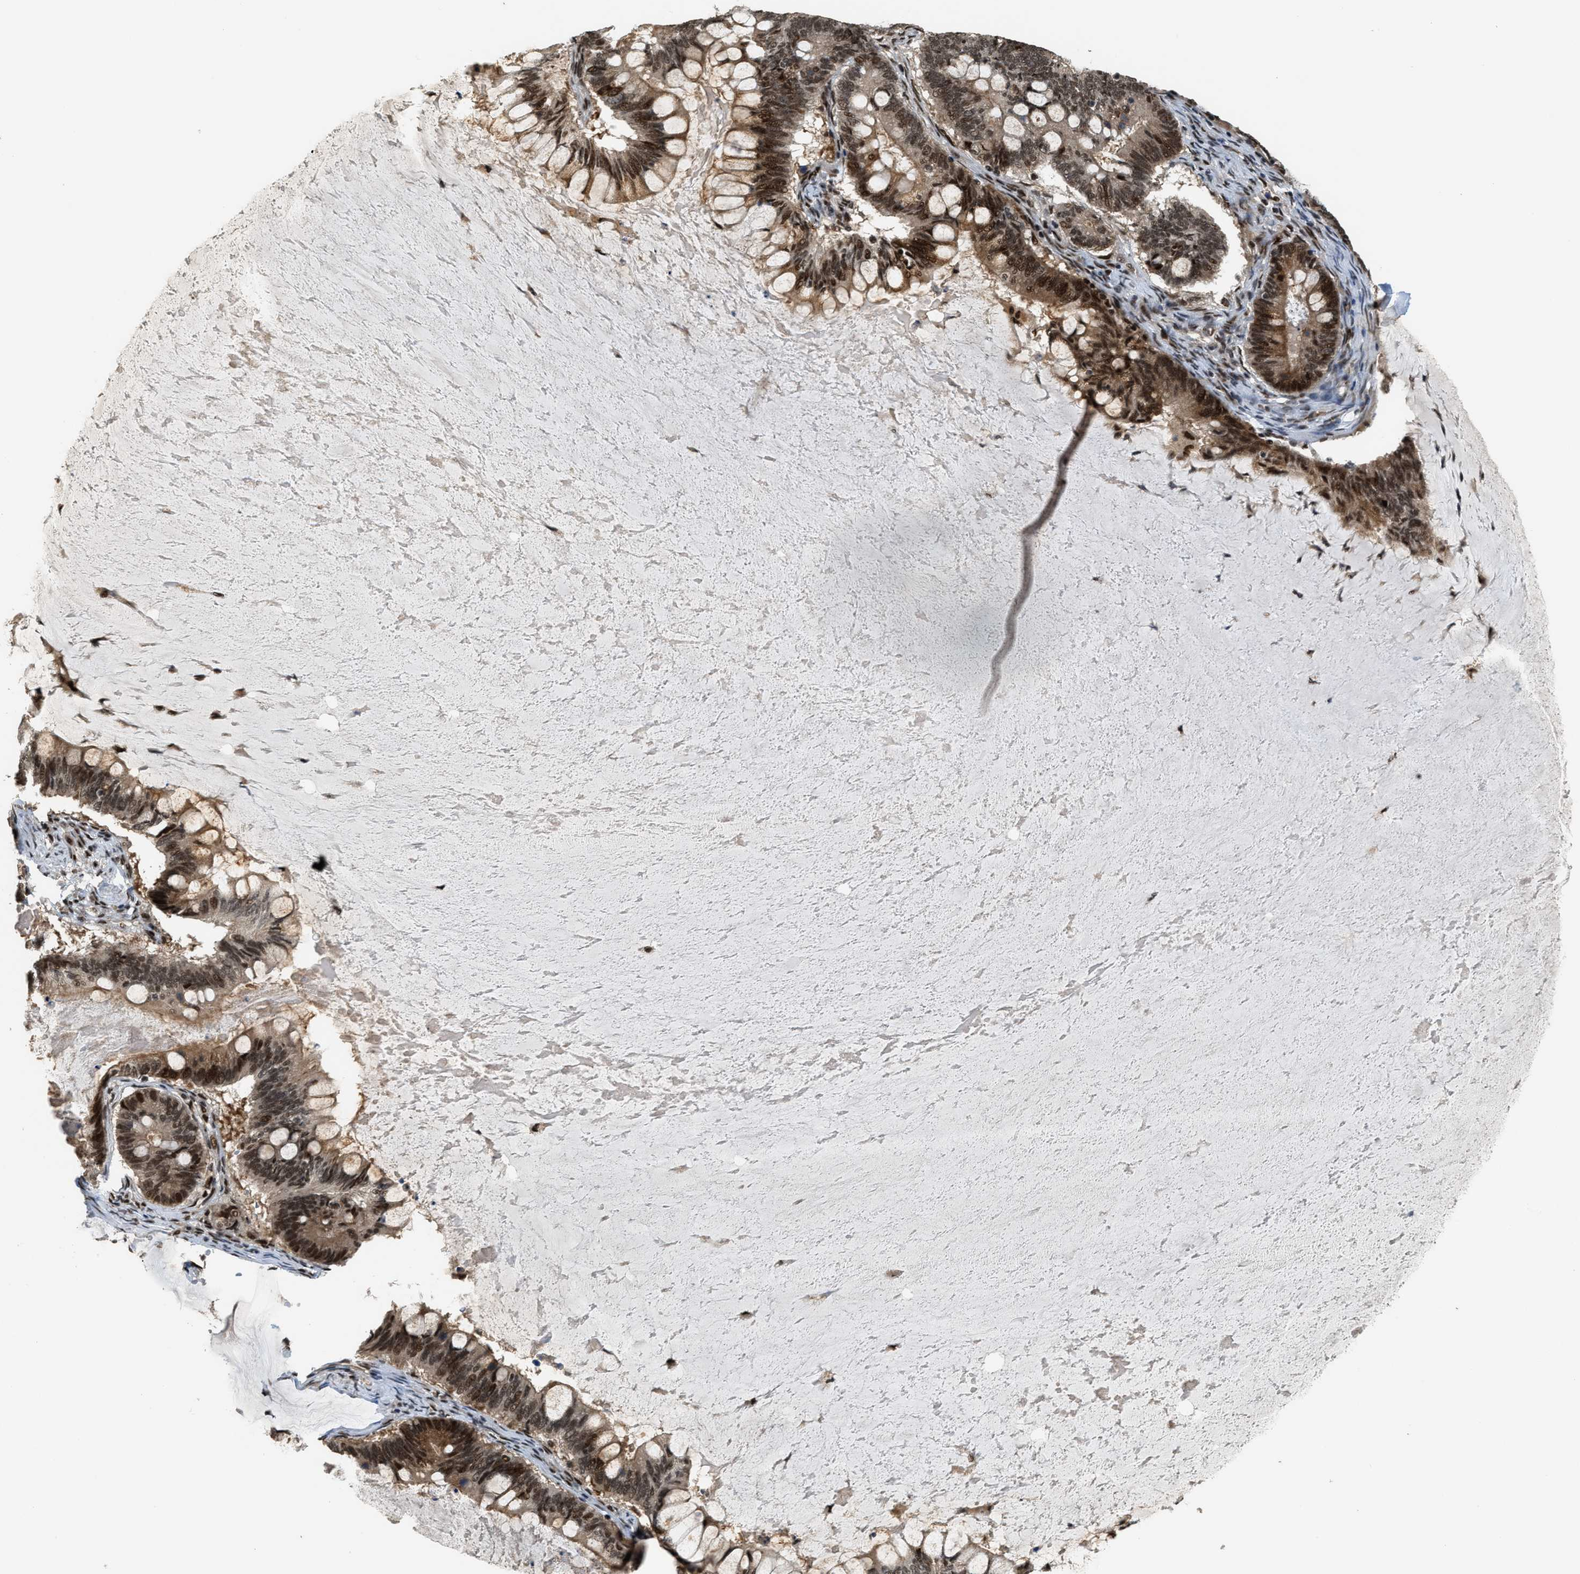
{"staining": {"intensity": "strong", "quantity": ">75%", "location": "cytoplasmic/membranous,nuclear"}, "tissue": "ovarian cancer", "cell_type": "Tumor cells", "image_type": "cancer", "snomed": [{"axis": "morphology", "description": "Cystadenocarcinoma, mucinous, NOS"}, {"axis": "topography", "description": "Ovary"}], "caption": "The immunohistochemical stain highlights strong cytoplasmic/membranous and nuclear expression in tumor cells of mucinous cystadenocarcinoma (ovarian) tissue.", "gene": "SERTAD2", "patient": {"sex": "female", "age": 61}}